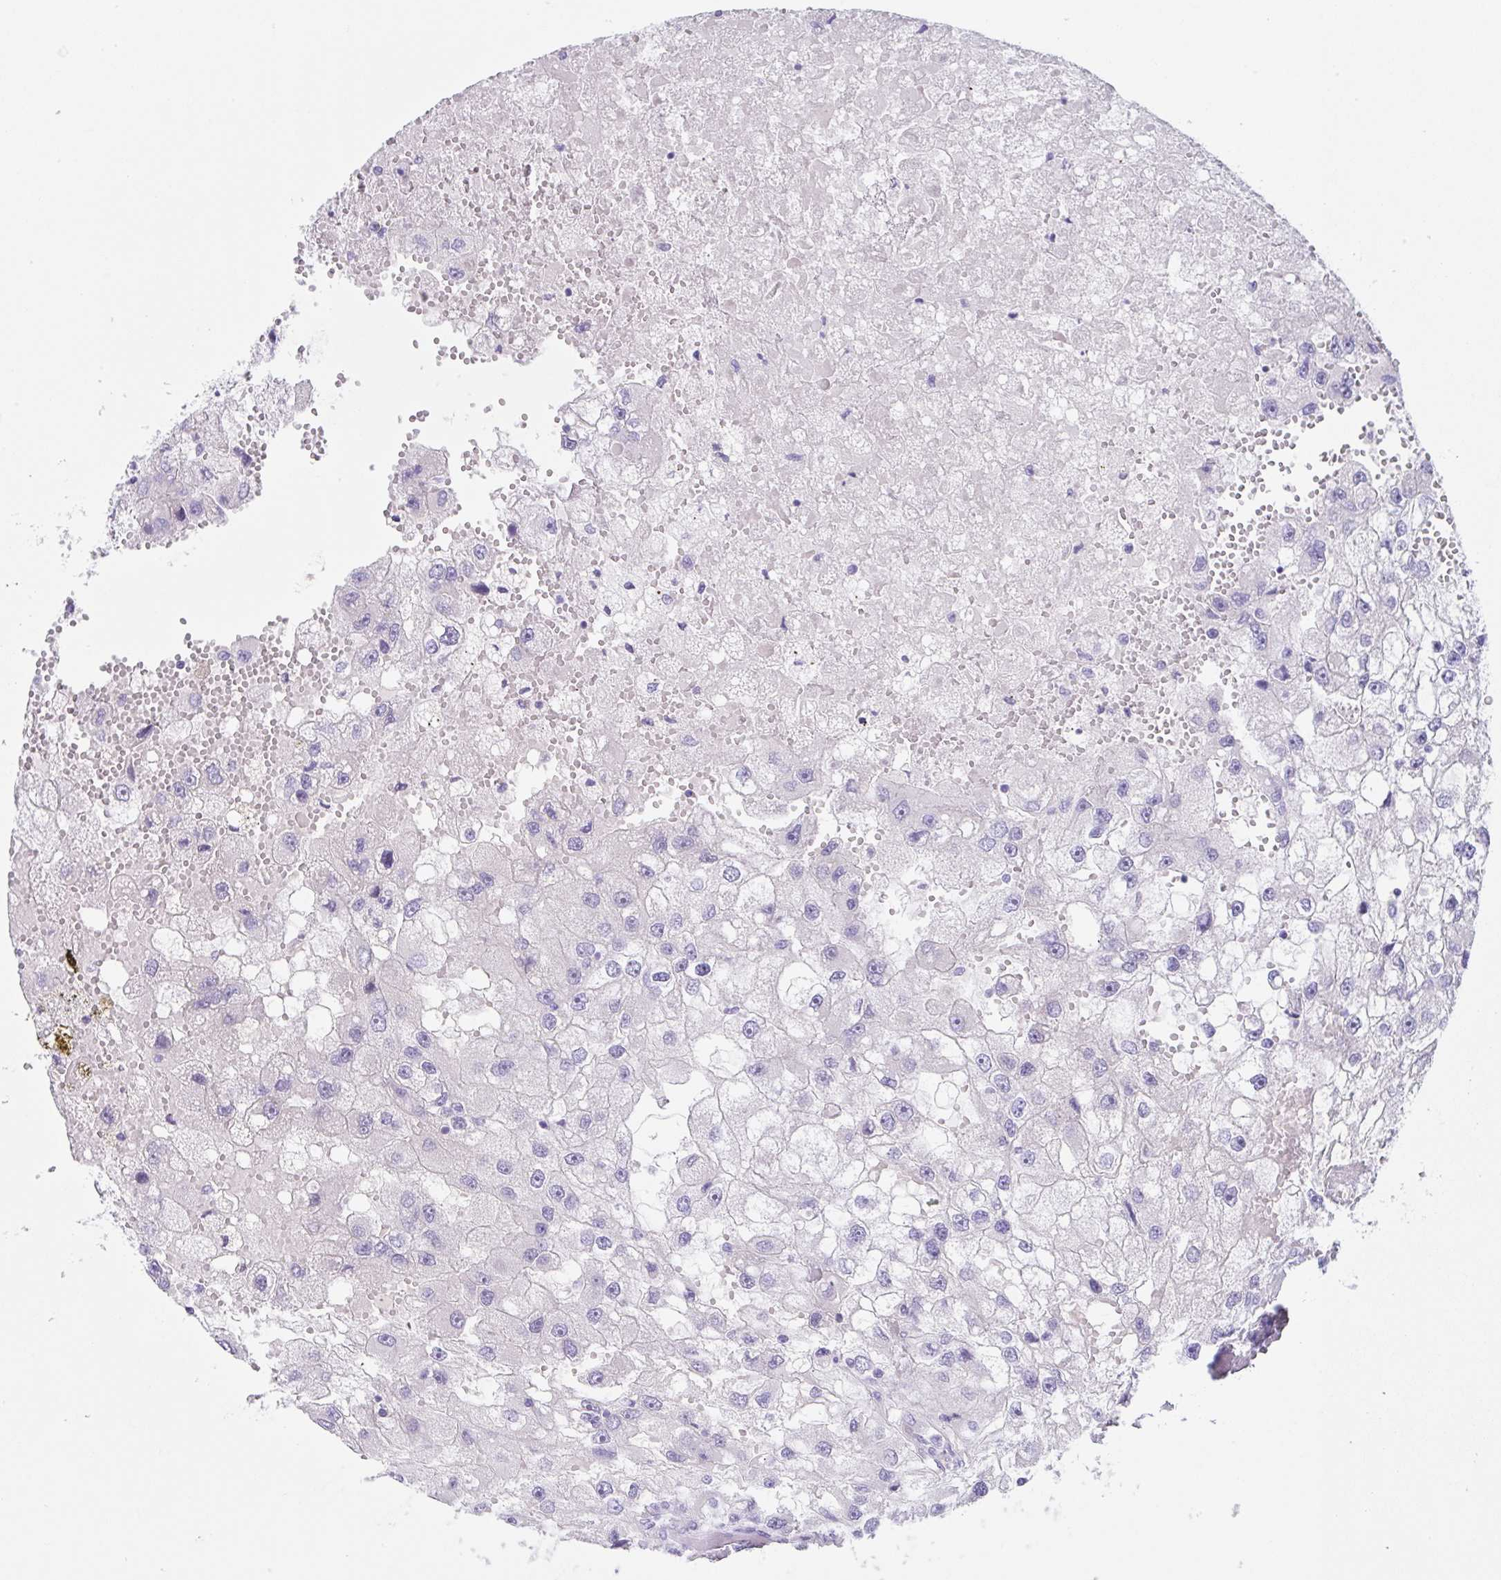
{"staining": {"intensity": "negative", "quantity": "none", "location": "none"}, "tissue": "renal cancer", "cell_type": "Tumor cells", "image_type": "cancer", "snomed": [{"axis": "morphology", "description": "Adenocarcinoma, NOS"}, {"axis": "topography", "description": "Kidney"}], "caption": "Immunohistochemical staining of human renal adenocarcinoma displays no significant positivity in tumor cells.", "gene": "KLK8", "patient": {"sex": "male", "age": 63}}